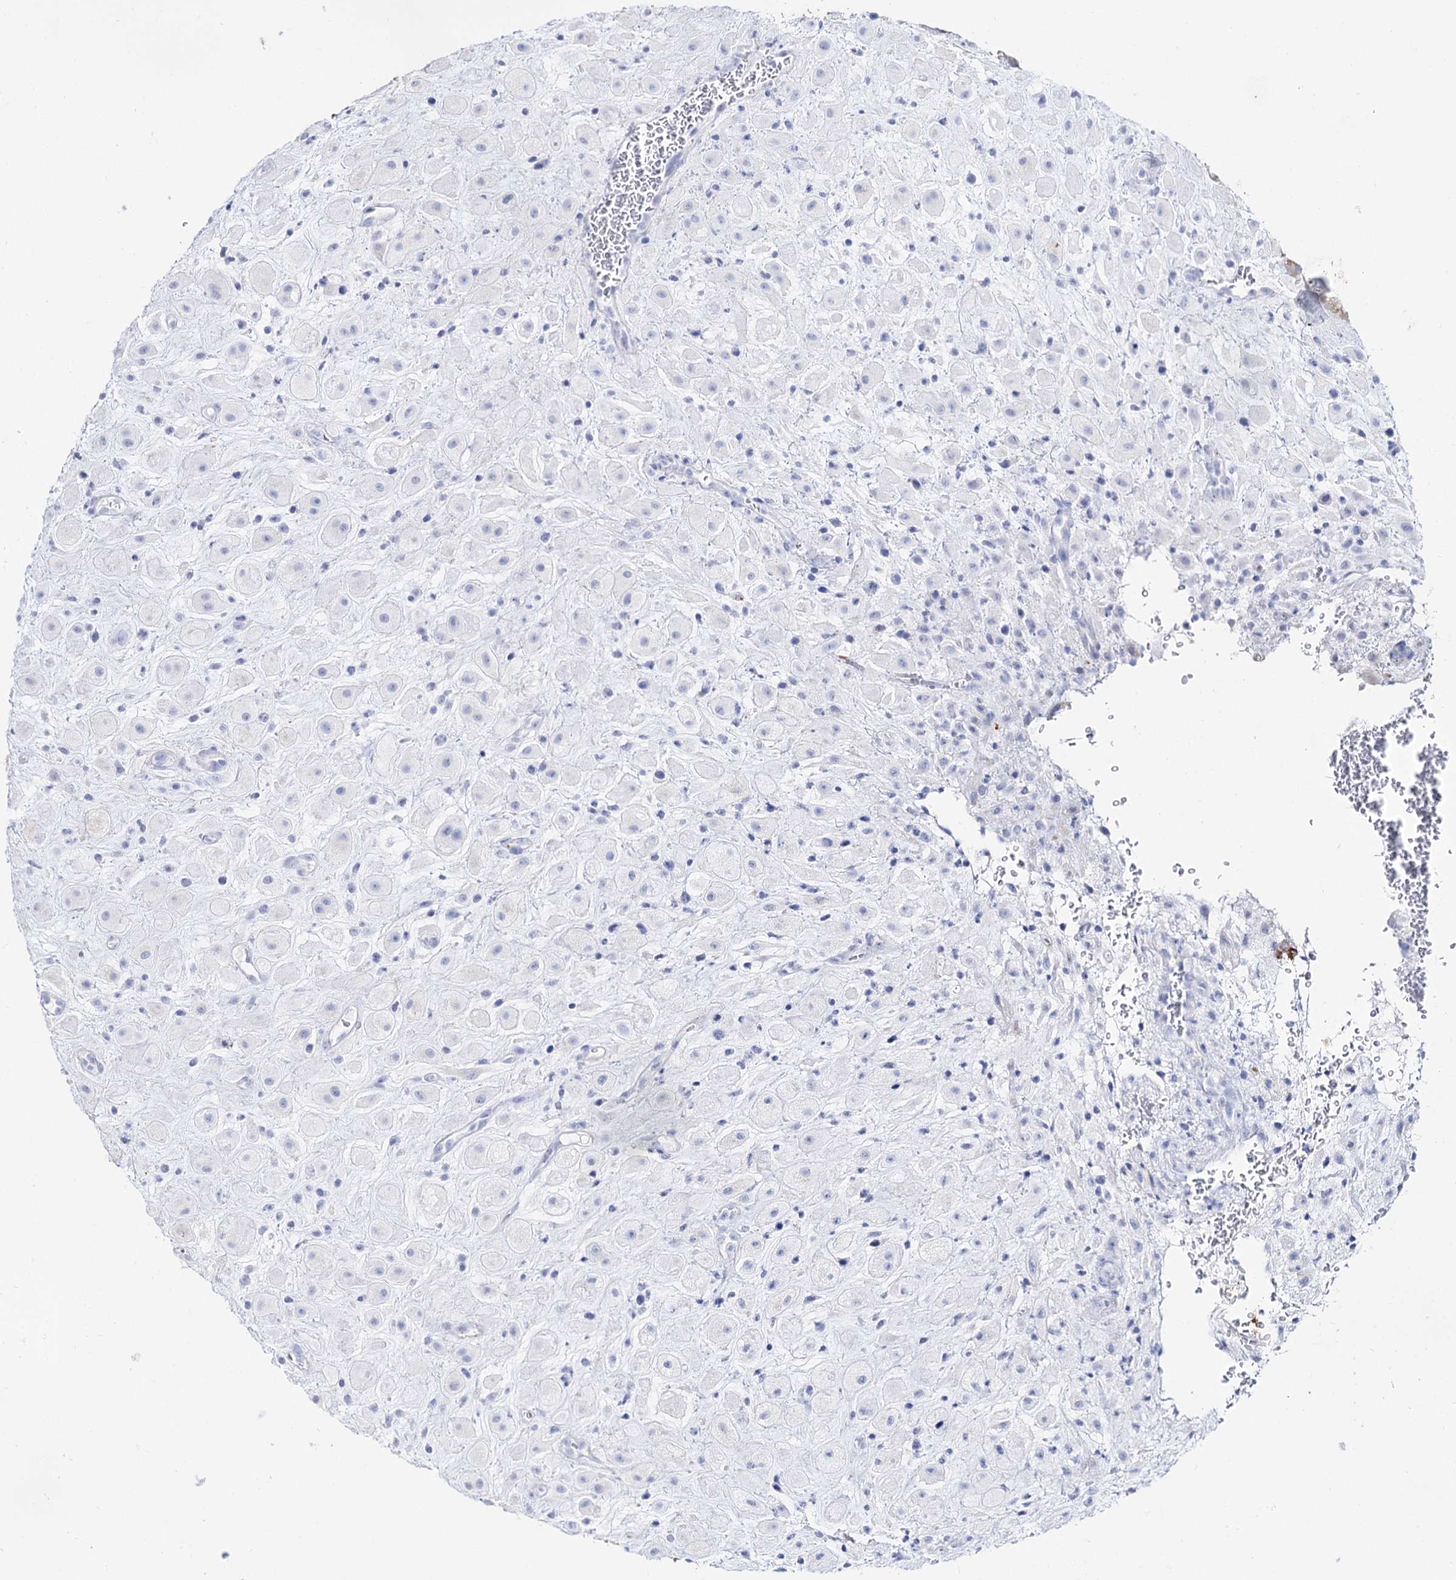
{"staining": {"intensity": "negative", "quantity": "none", "location": "none"}, "tissue": "placenta", "cell_type": "Decidual cells", "image_type": "normal", "snomed": [{"axis": "morphology", "description": "Normal tissue, NOS"}, {"axis": "topography", "description": "Placenta"}], "caption": "DAB immunohistochemical staining of benign placenta shows no significant staining in decidual cells.", "gene": "SLC3A1", "patient": {"sex": "female", "age": 35}}